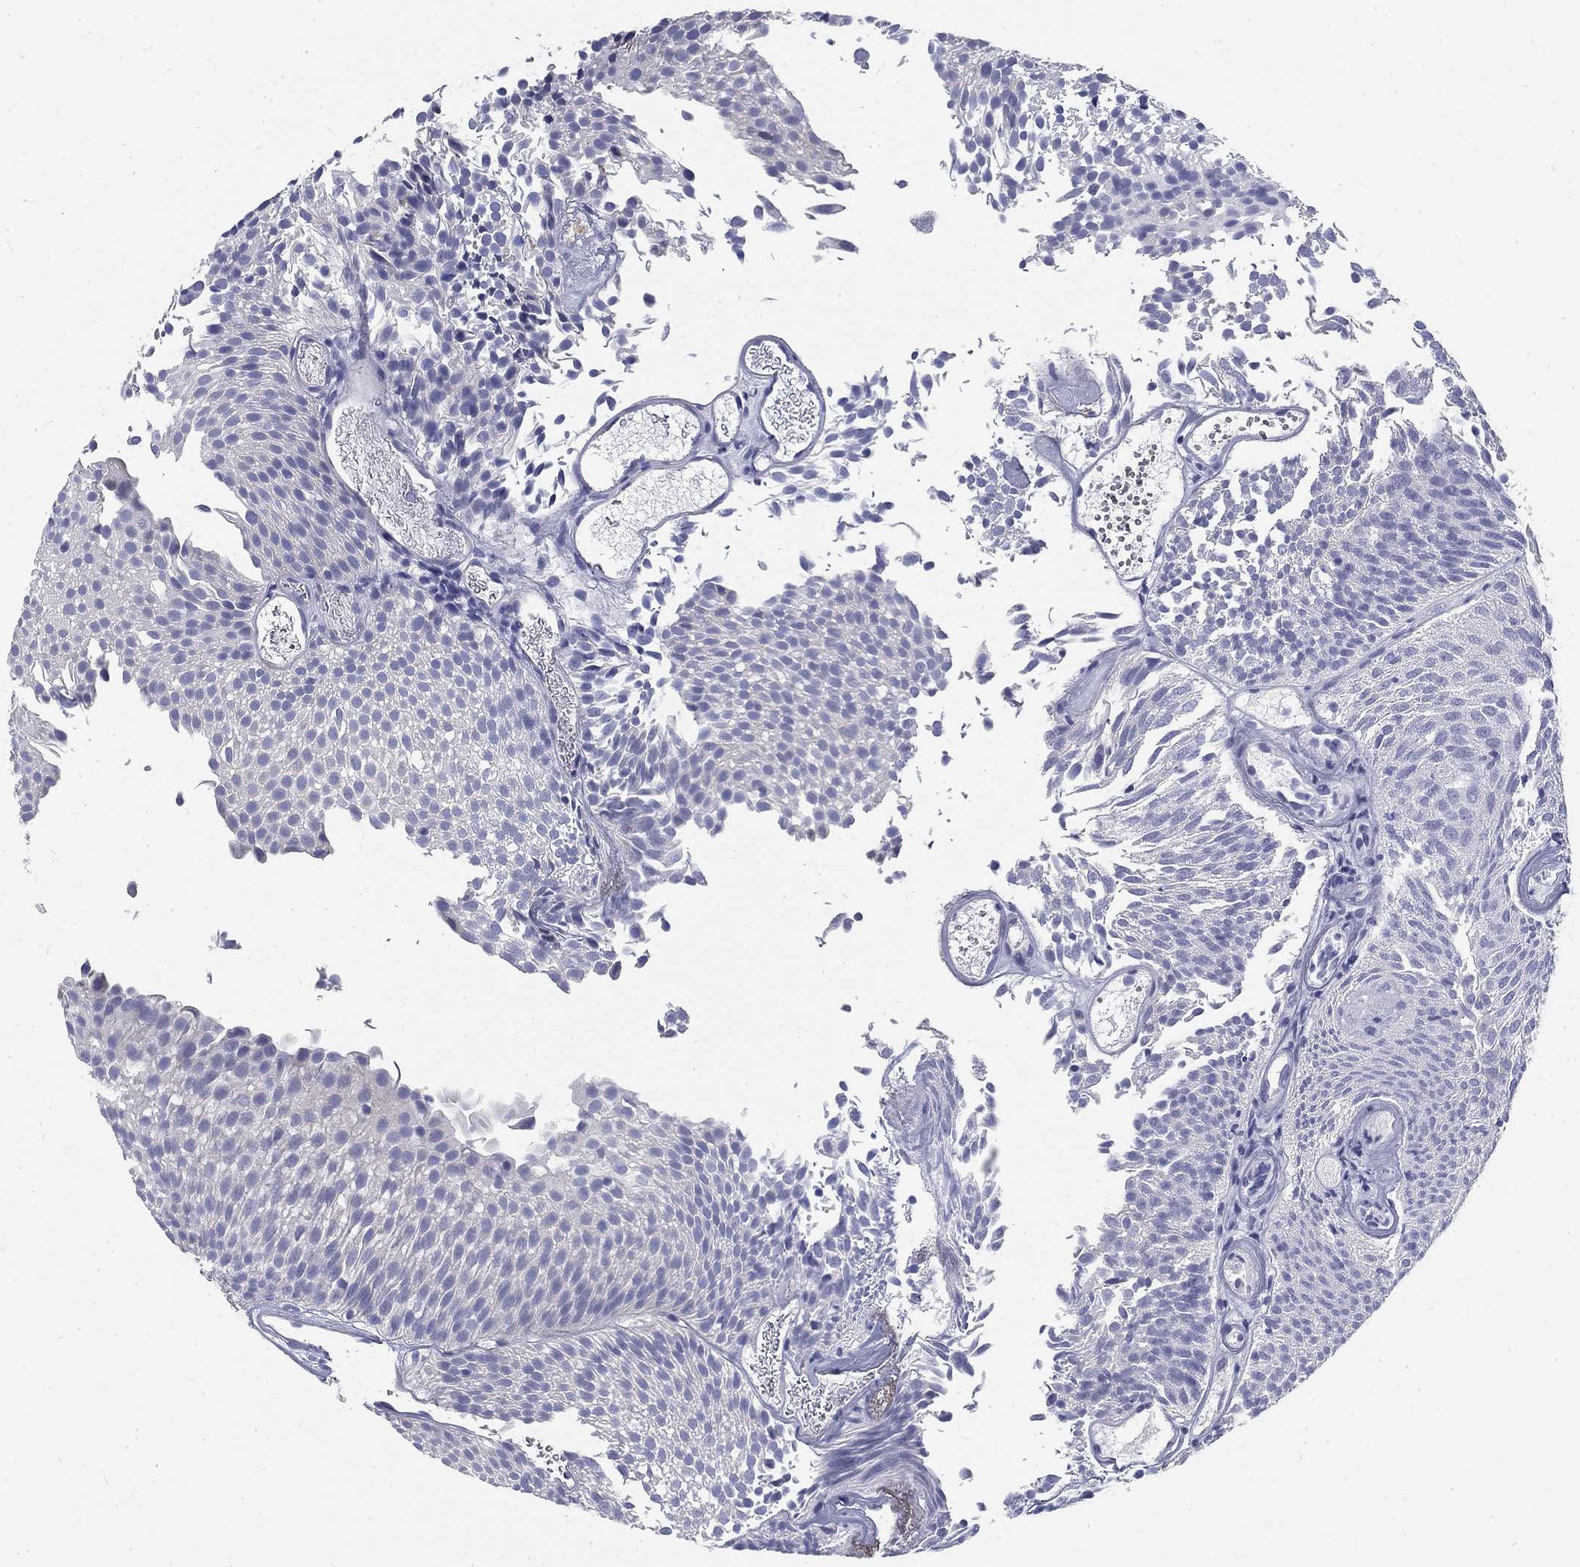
{"staining": {"intensity": "negative", "quantity": "none", "location": "none"}, "tissue": "urothelial cancer", "cell_type": "Tumor cells", "image_type": "cancer", "snomed": [{"axis": "morphology", "description": "Urothelial carcinoma, Low grade"}, {"axis": "topography", "description": "Urinary bladder"}], "caption": "This is an immunohistochemistry (IHC) micrograph of human urothelial carcinoma (low-grade). There is no expression in tumor cells.", "gene": "GALNTL5", "patient": {"sex": "male", "age": 52}}